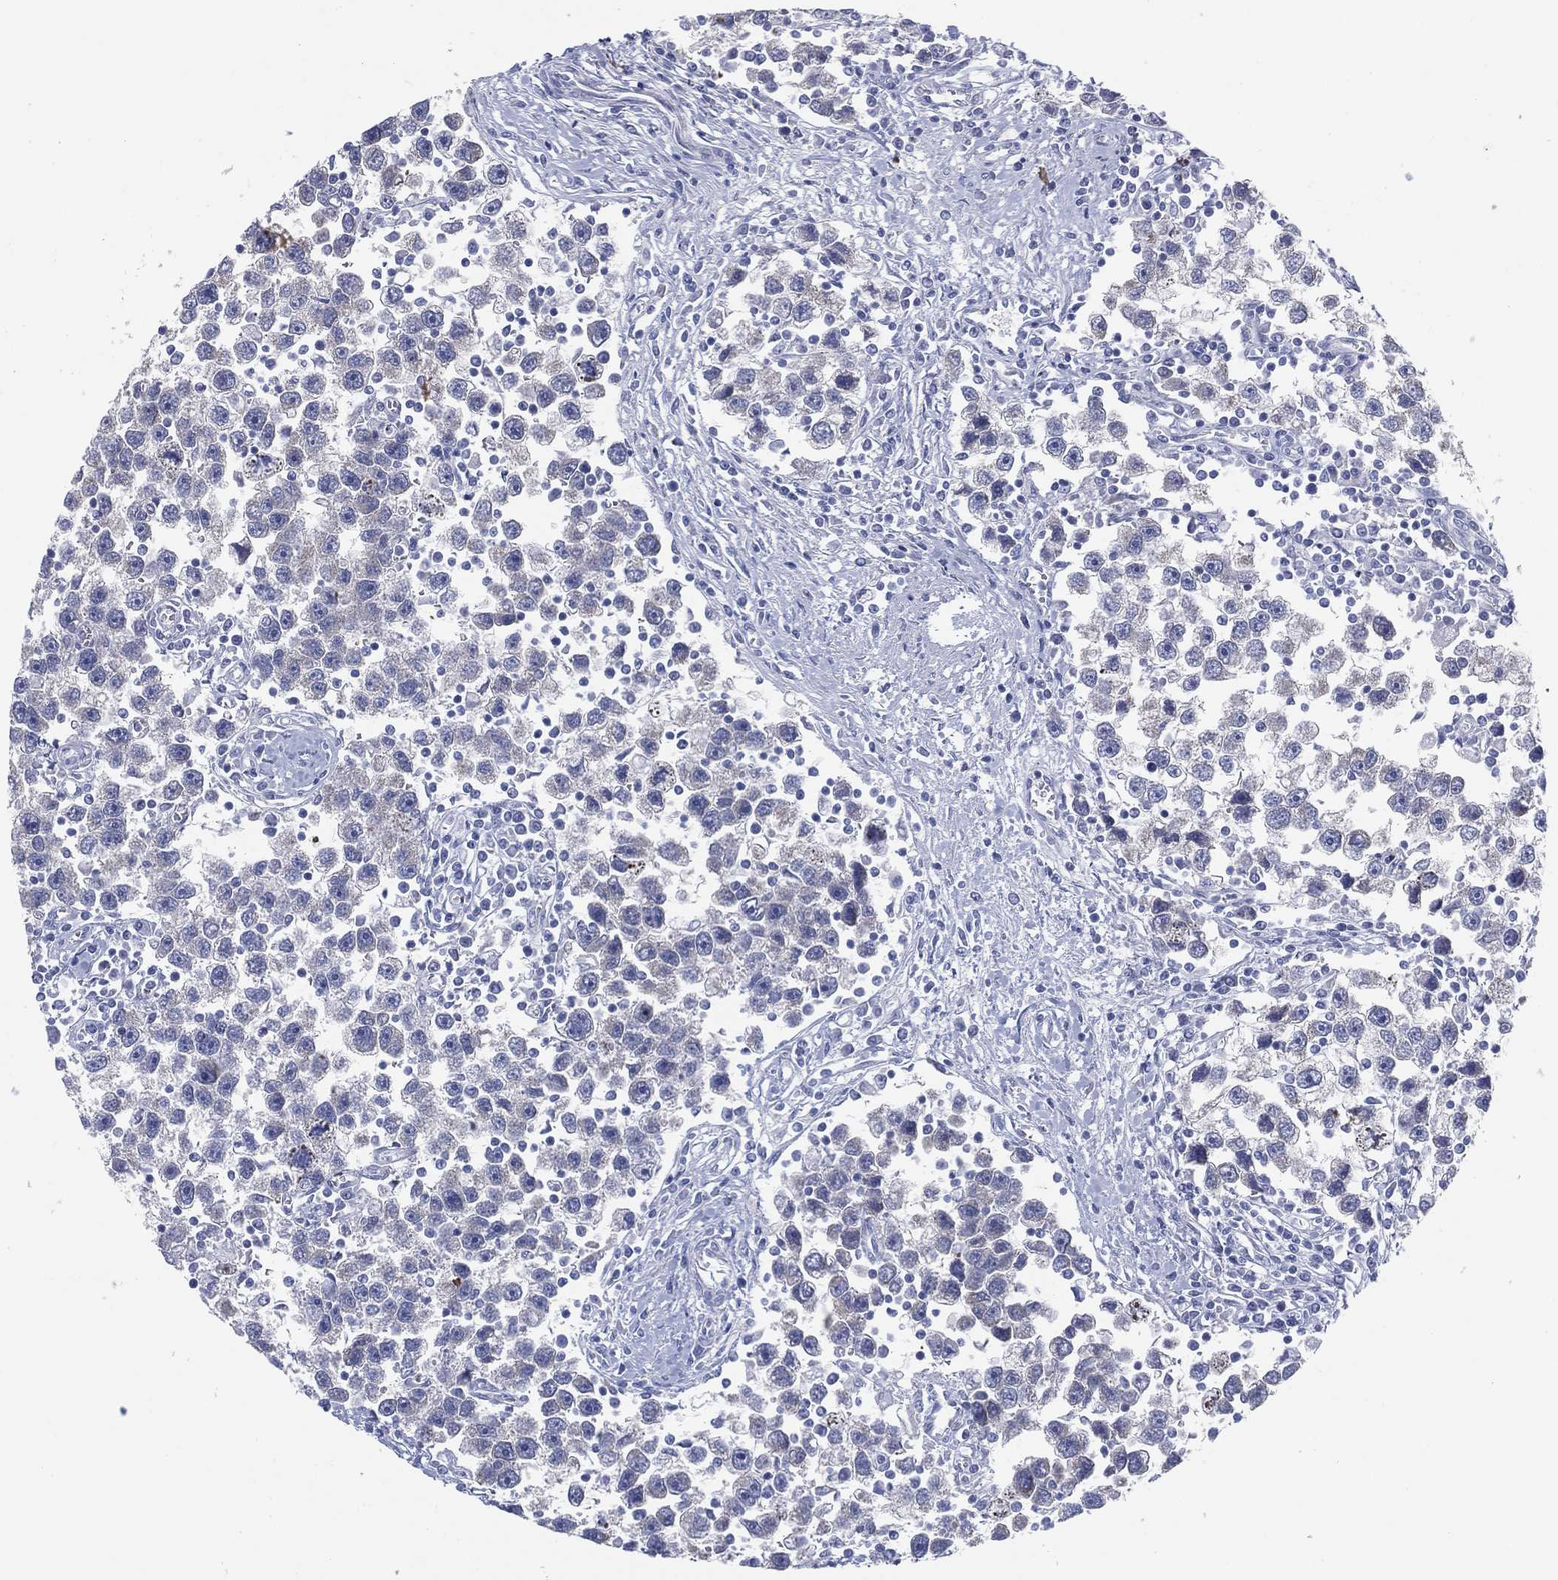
{"staining": {"intensity": "negative", "quantity": "none", "location": "none"}, "tissue": "testis cancer", "cell_type": "Tumor cells", "image_type": "cancer", "snomed": [{"axis": "morphology", "description": "Seminoma, NOS"}, {"axis": "topography", "description": "Testis"}], "caption": "Protein analysis of testis seminoma demonstrates no significant positivity in tumor cells. (DAB IHC, high magnification).", "gene": "HEATR4", "patient": {"sex": "male", "age": 30}}